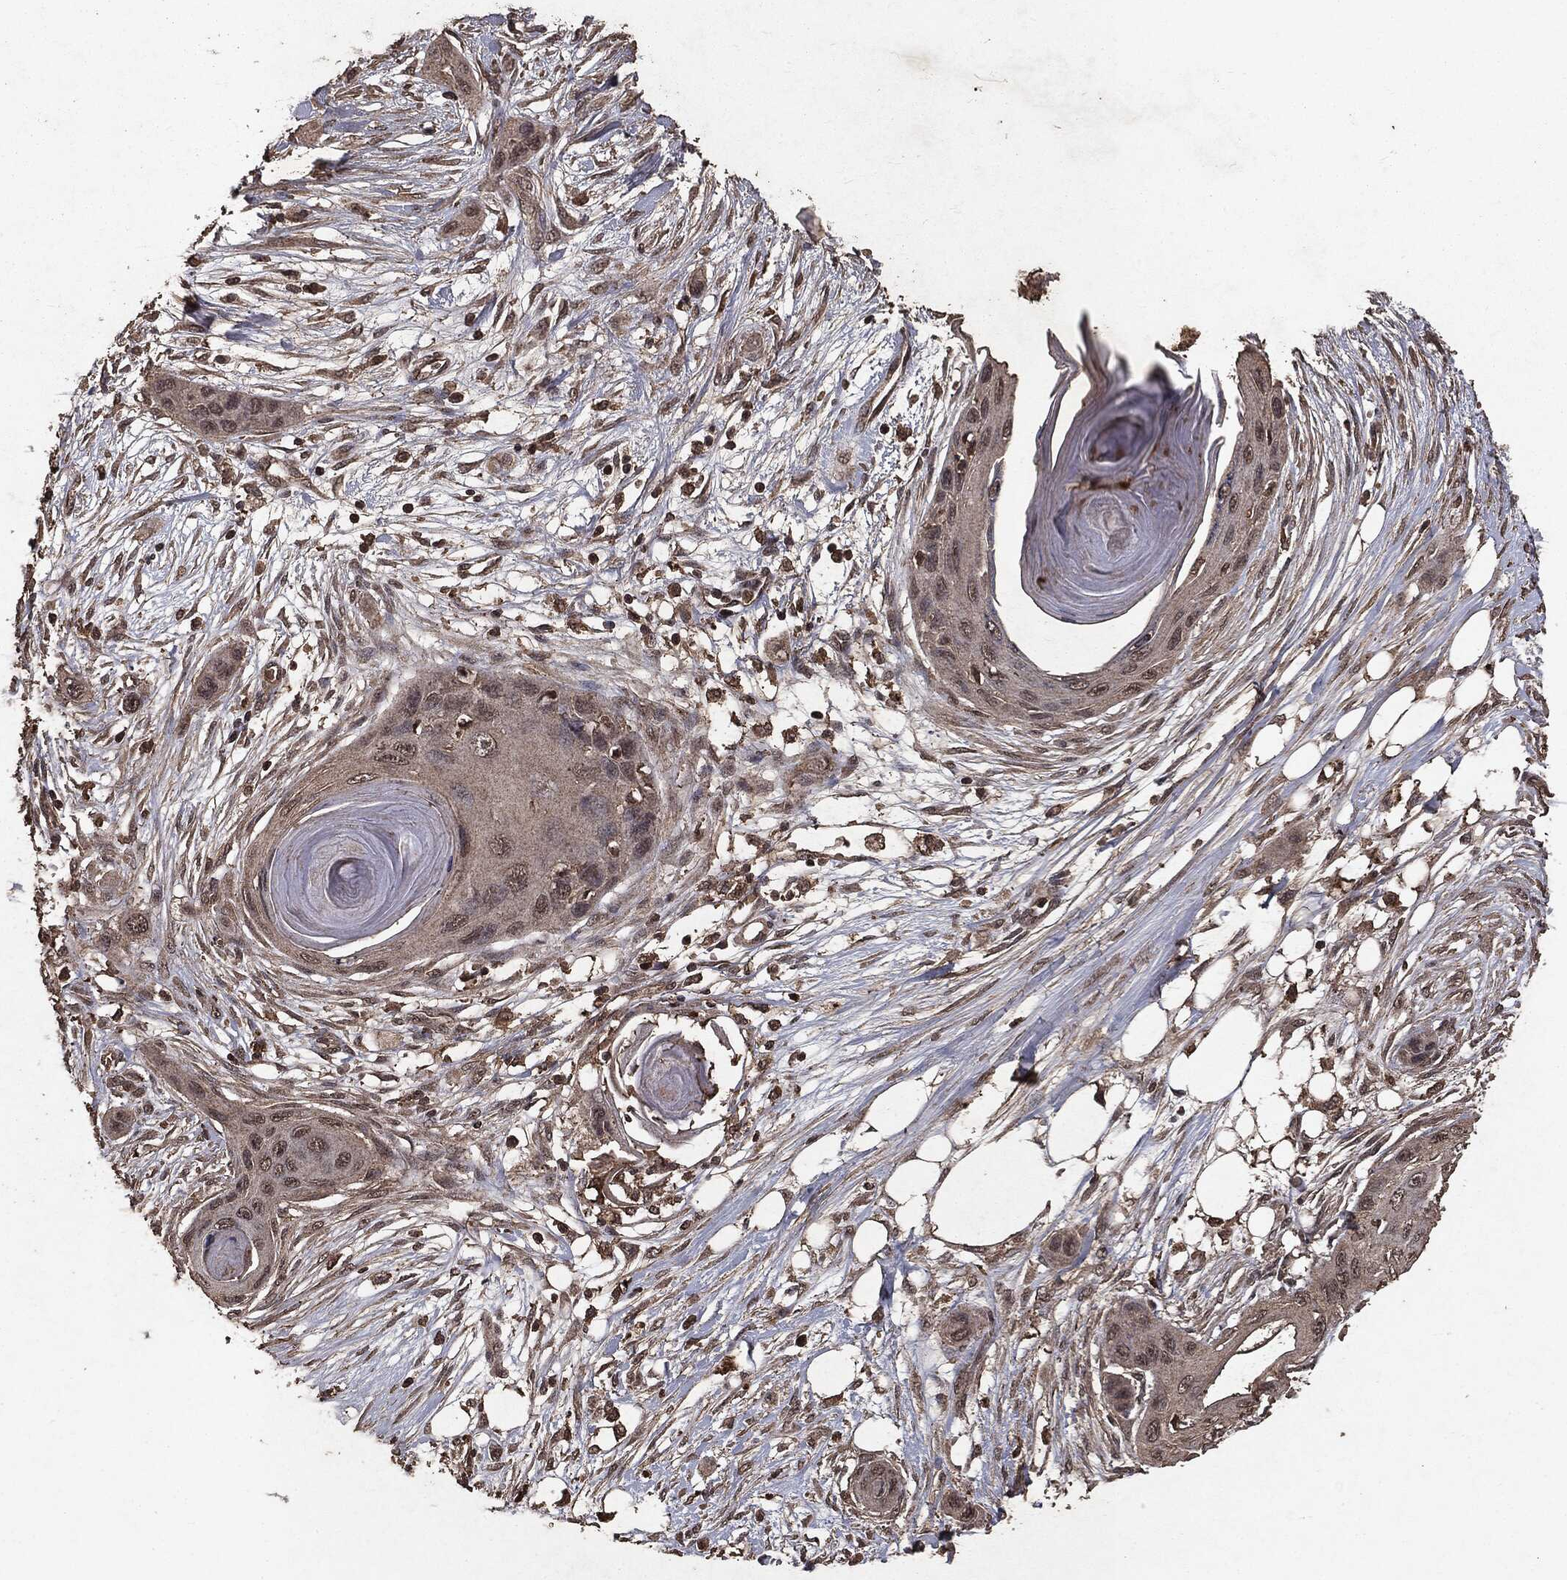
{"staining": {"intensity": "negative", "quantity": "none", "location": "none"}, "tissue": "skin cancer", "cell_type": "Tumor cells", "image_type": "cancer", "snomed": [{"axis": "morphology", "description": "Squamous cell carcinoma, NOS"}, {"axis": "topography", "description": "Skin"}], "caption": "Tumor cells are negative for protein expression in human skin squamous cell carcinoma. Nuclei are stained in blue.", "gene": "NME1", "patient": {"sex": "male", "age": 79}}